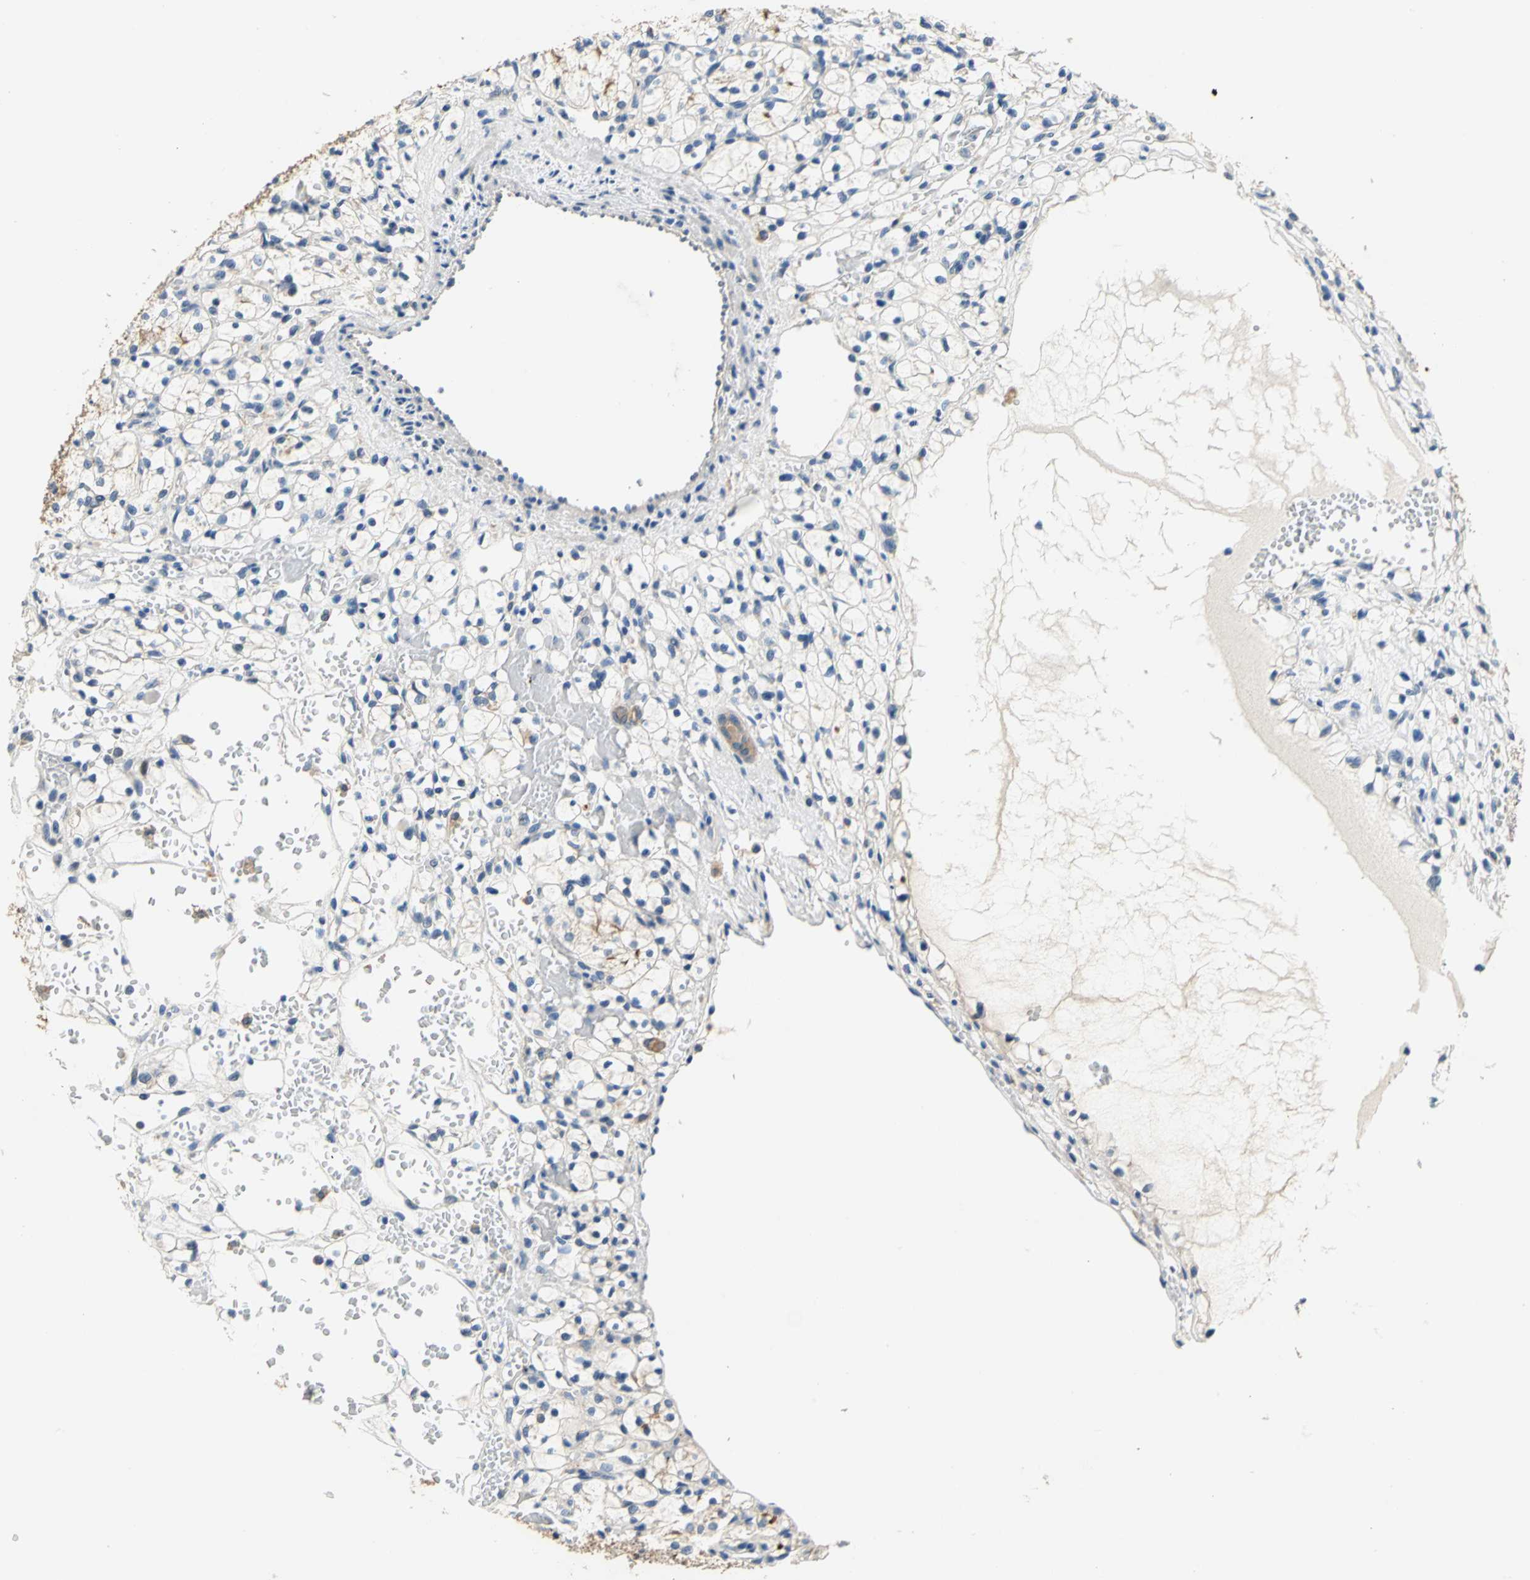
{"staining": {"intensity": "negative", "quantity": "none", "location": "none"}, "tissue": "renal cancer", "cell_type": "Tumor cells", "image_type": "cancer", "snomed": [{"axis": "morphology", "description": "Adenocarcinoma, NOS"}, {"axis": "topography", "description": "Kidney"}], "caption": "A high-resolution micrograph shows IHC staining of renal cancer (adenocarcinoma), which reveals no significant positivity in tumor cells.", "gene": "RASD2", "patient": {"sex": "female", "age": 60}}